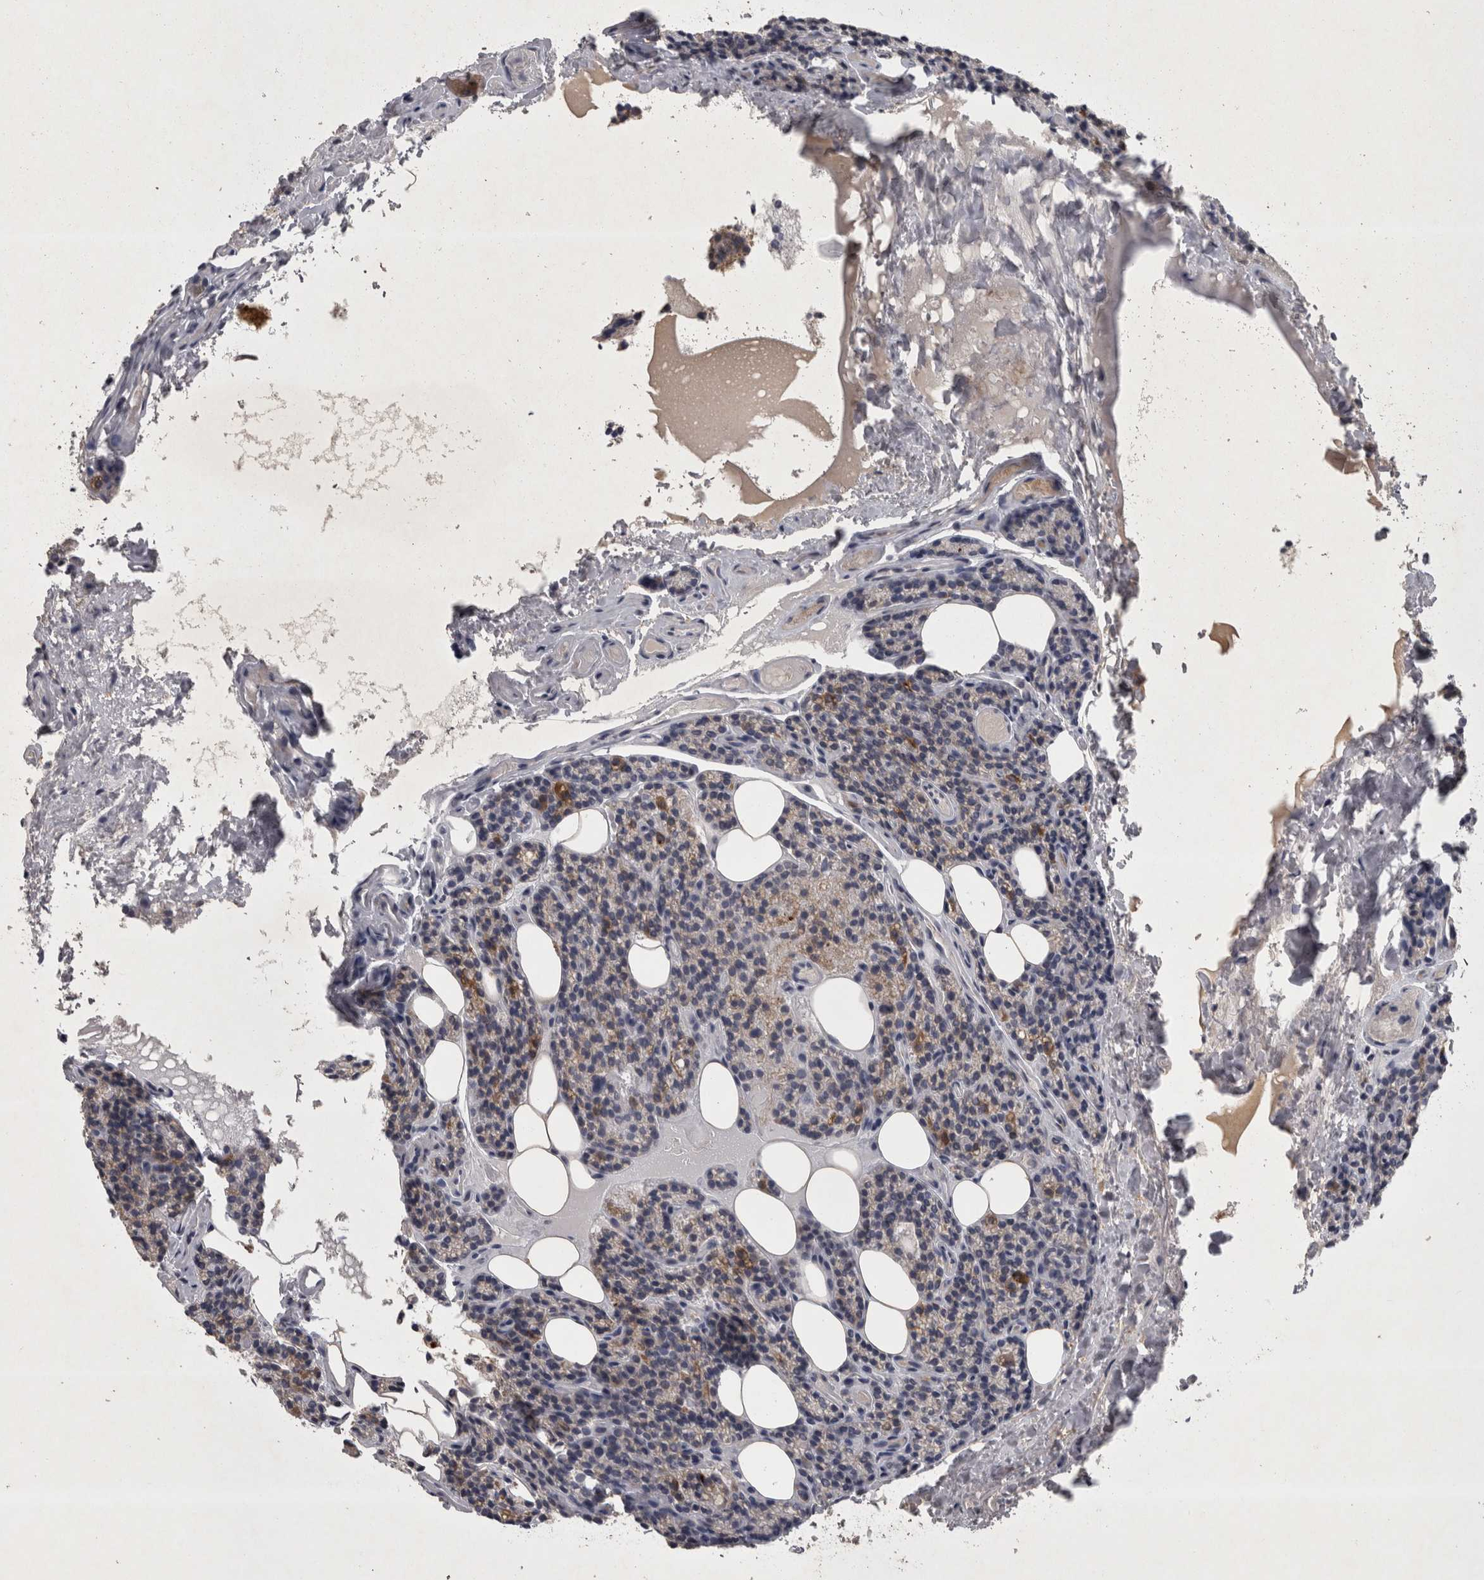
{"staining": {"intensity": "weak", "quantity": "25%-75%", "location": "cytoplasmic/membranous"}, "tissue": "parathyroid gland", "cell_type": "Glandular cells", "image_type": "normal", "snomed": [{"axis": "morphology", "description": "Normal tissue, NOS"}, {"axis": "topography", "description": "Parathyroid gland"}], "caption": "Brown immunohistochemical staining in unremarkable parathyroid gland shows weak cytoplasmic/membranous expression in about 25%-75% of glandular cells. (DAB = brown stain, brightfield microscopy at high magnification).", "gene": "DBT", "patient": {"sex": "female", "age": 85}}